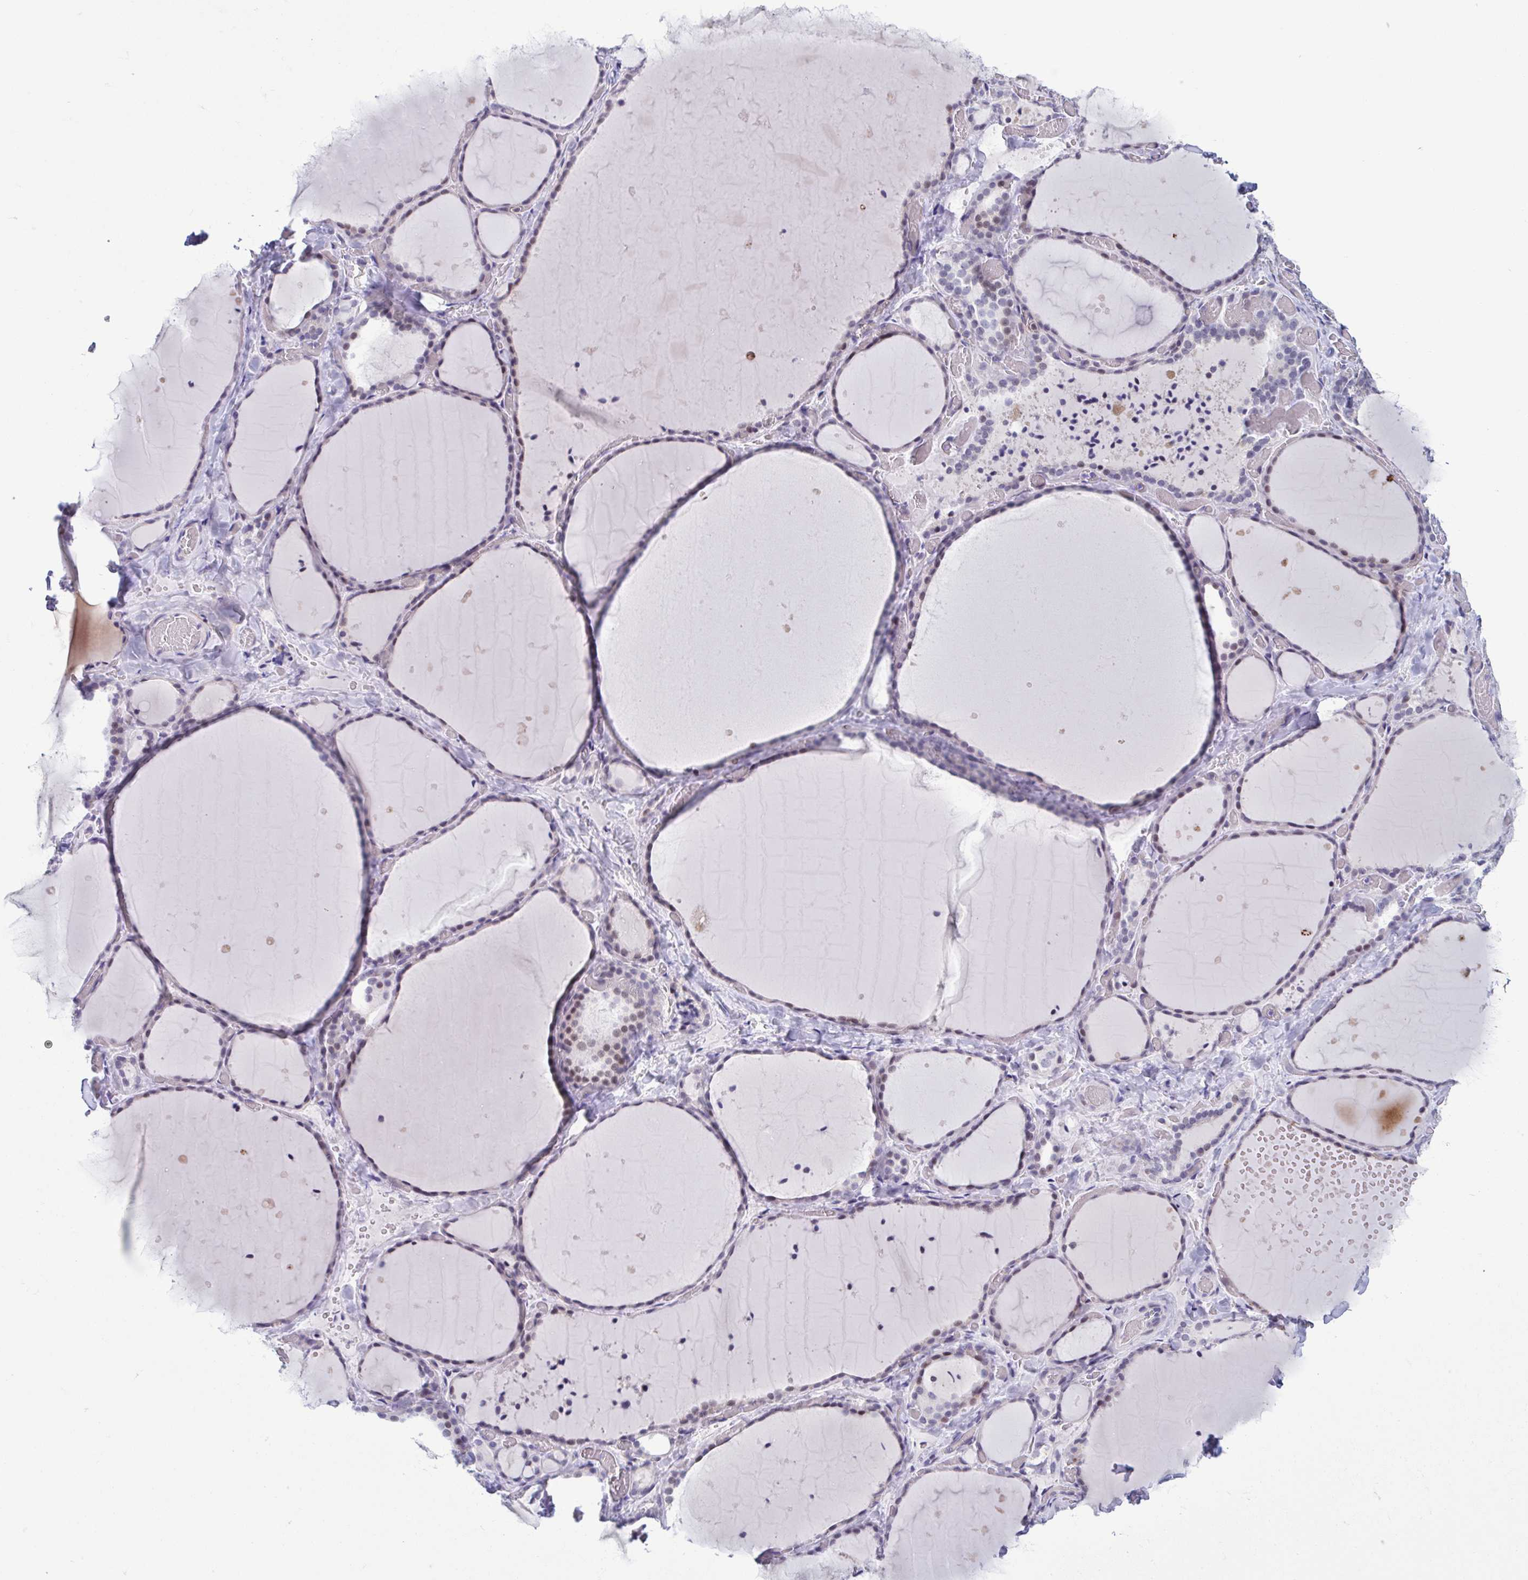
{"staining": {"intensity": "weak", "quantity": "<25%", "location": "nuclear"}, "tissue": "thyroid gland", "cell_type": "Glandular cells", "image_type": "normal", "snomed": [{"axis": "morphology", "description": "Normal tissue, NOS"}, {"axis": "topography", "description": "Thyroid gland"}], "caption": "Immunohistochemistry (IHC) of benign thyroid gland shows no staining in glandular cells.", "gene": "PERM1", "patient": {"sex": "female", "age": 36}}